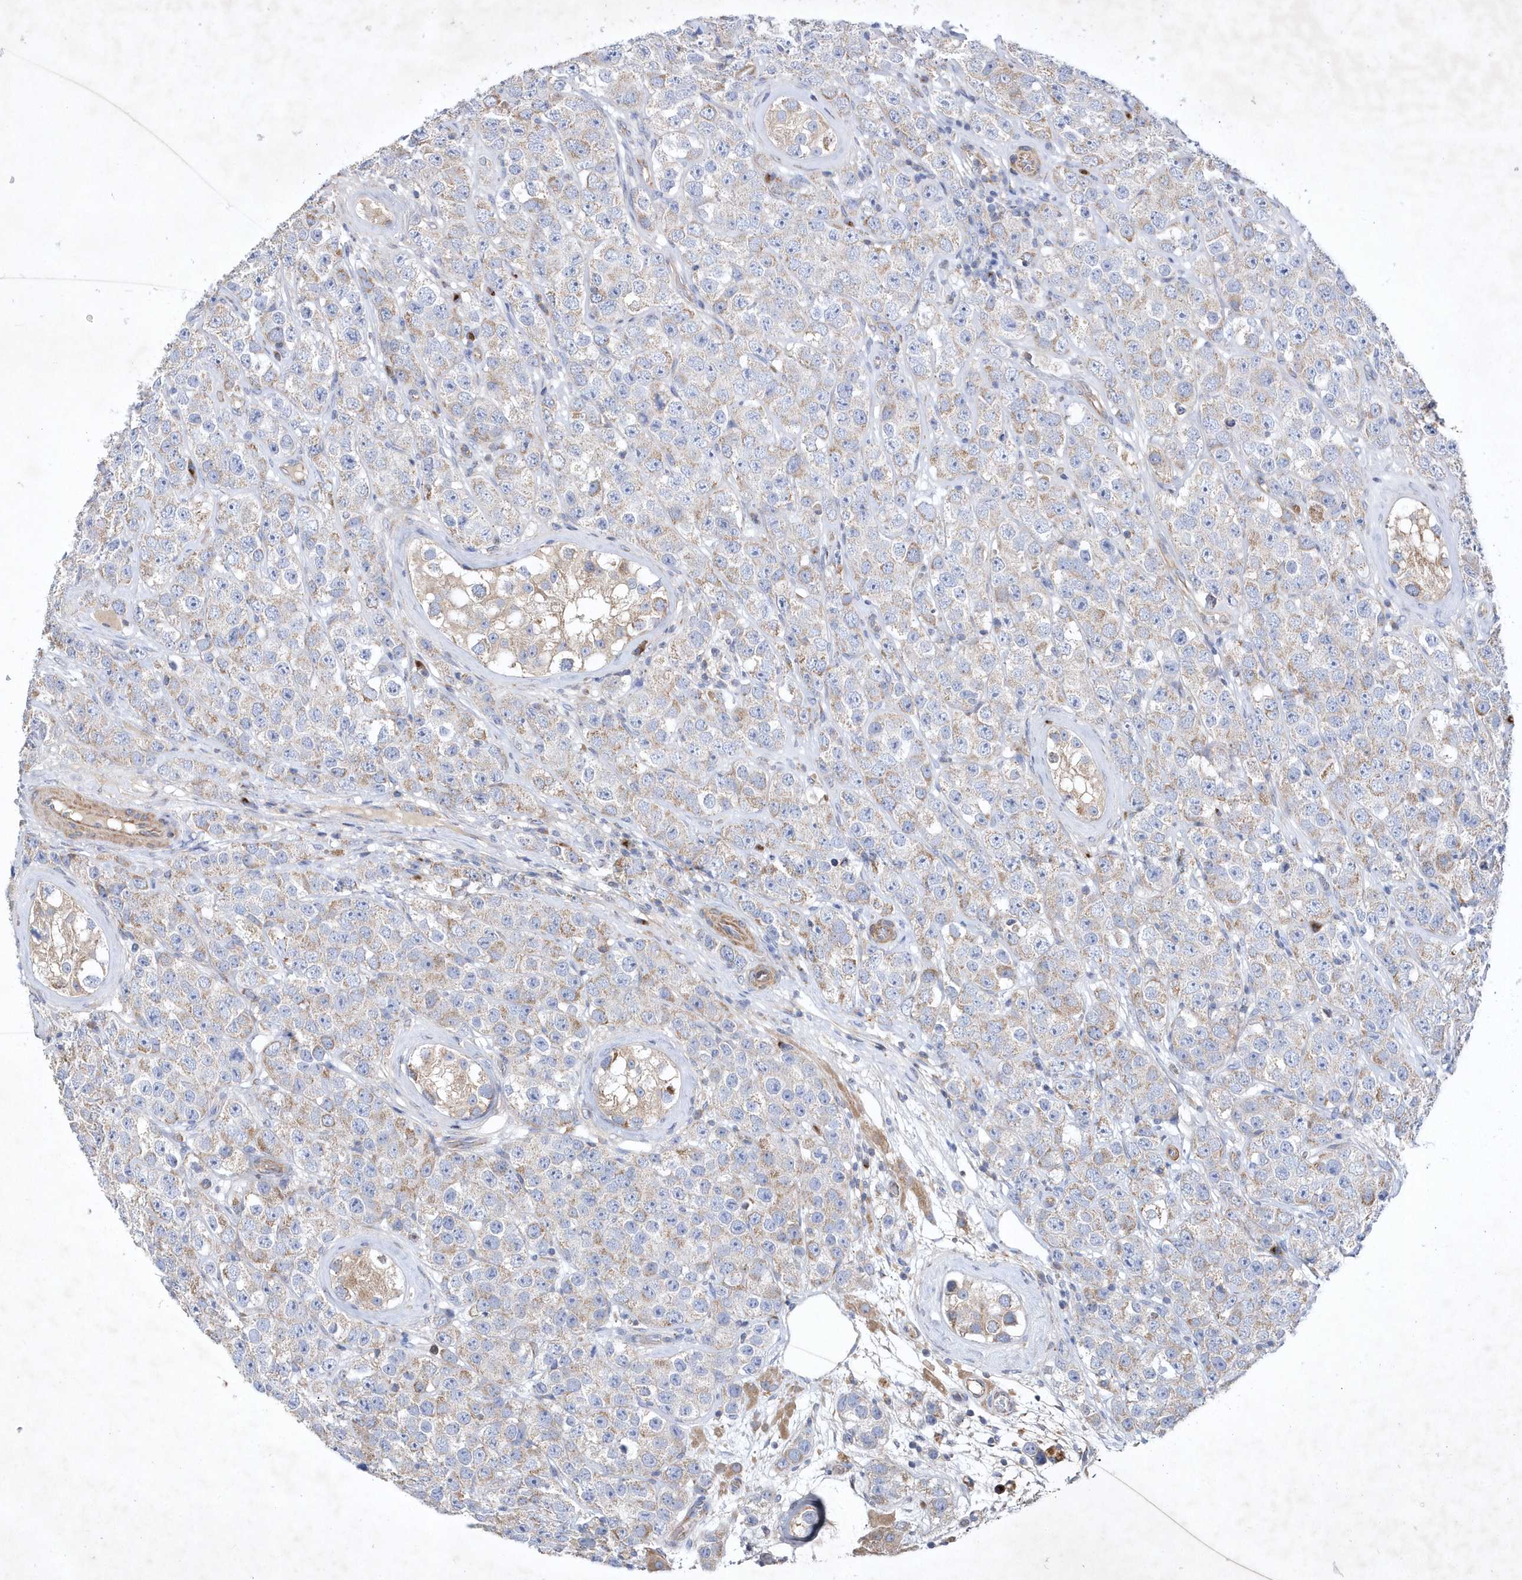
{"staining": {"intensity": "weak", "quantity": "25%-75%", "location": "cytoplasmic/membranous"}, "tissue": "testis cancer", "cell_type": "Tumor cells", "image_type": "cancer", "snomed": [{"axis": "morphology", "description": "Seminoma, NOS"}, {"axis": "topography", "description": "Testis"}], "caption": "The immunohistochemical stain labels weak cytoplasmic/membranous positivity in tumor cells of testis cancer tissue.", "gene": "METTL8", "patient": {"sex": "male", "age": 28}}